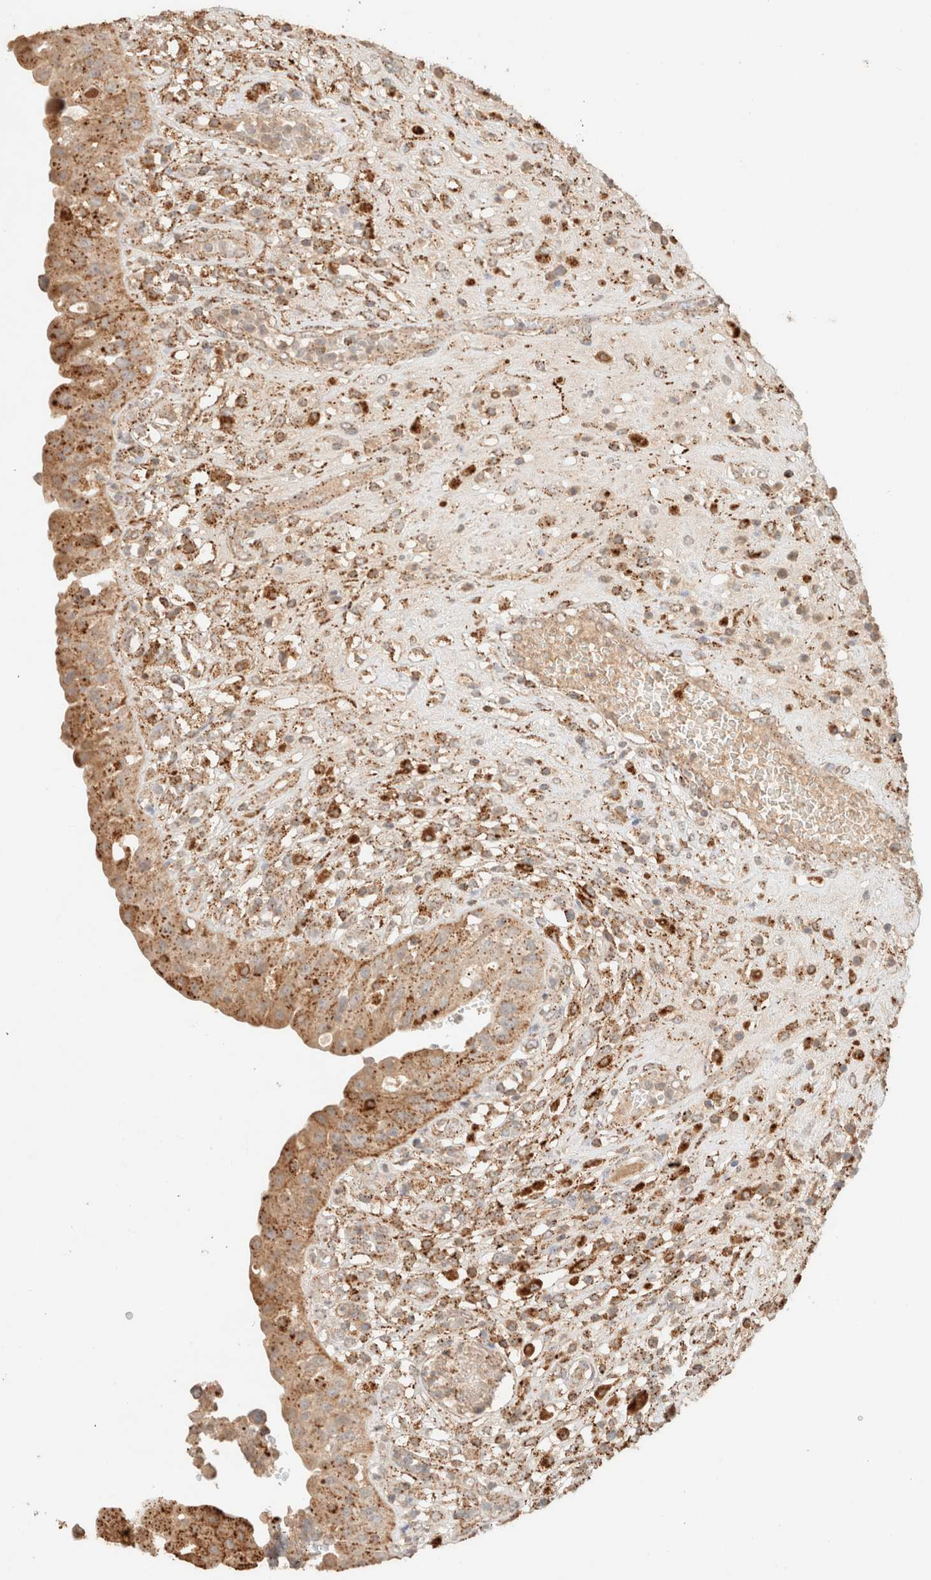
{"staining": {"intensity": "moderate", "quantity": ">75%", "location": "cytoplasmic/membranous"}, "tissue": "urinary bladder", "cell_type": "Urothelial cells", "image_type": "normal", "snomed": [{"axis": "morphology", "description": "Normal tissue, NOS"}, {"axis": "topography", "description": "Urinary bladder"}], "caption": "Urothelial cells demonstrate medium levels of moderate cytoplasmic/membranous staining in about >75% of cells in normal urinary bladder.", "gene": "CTSC", "patient": {"sex": "female", "age": 62}}